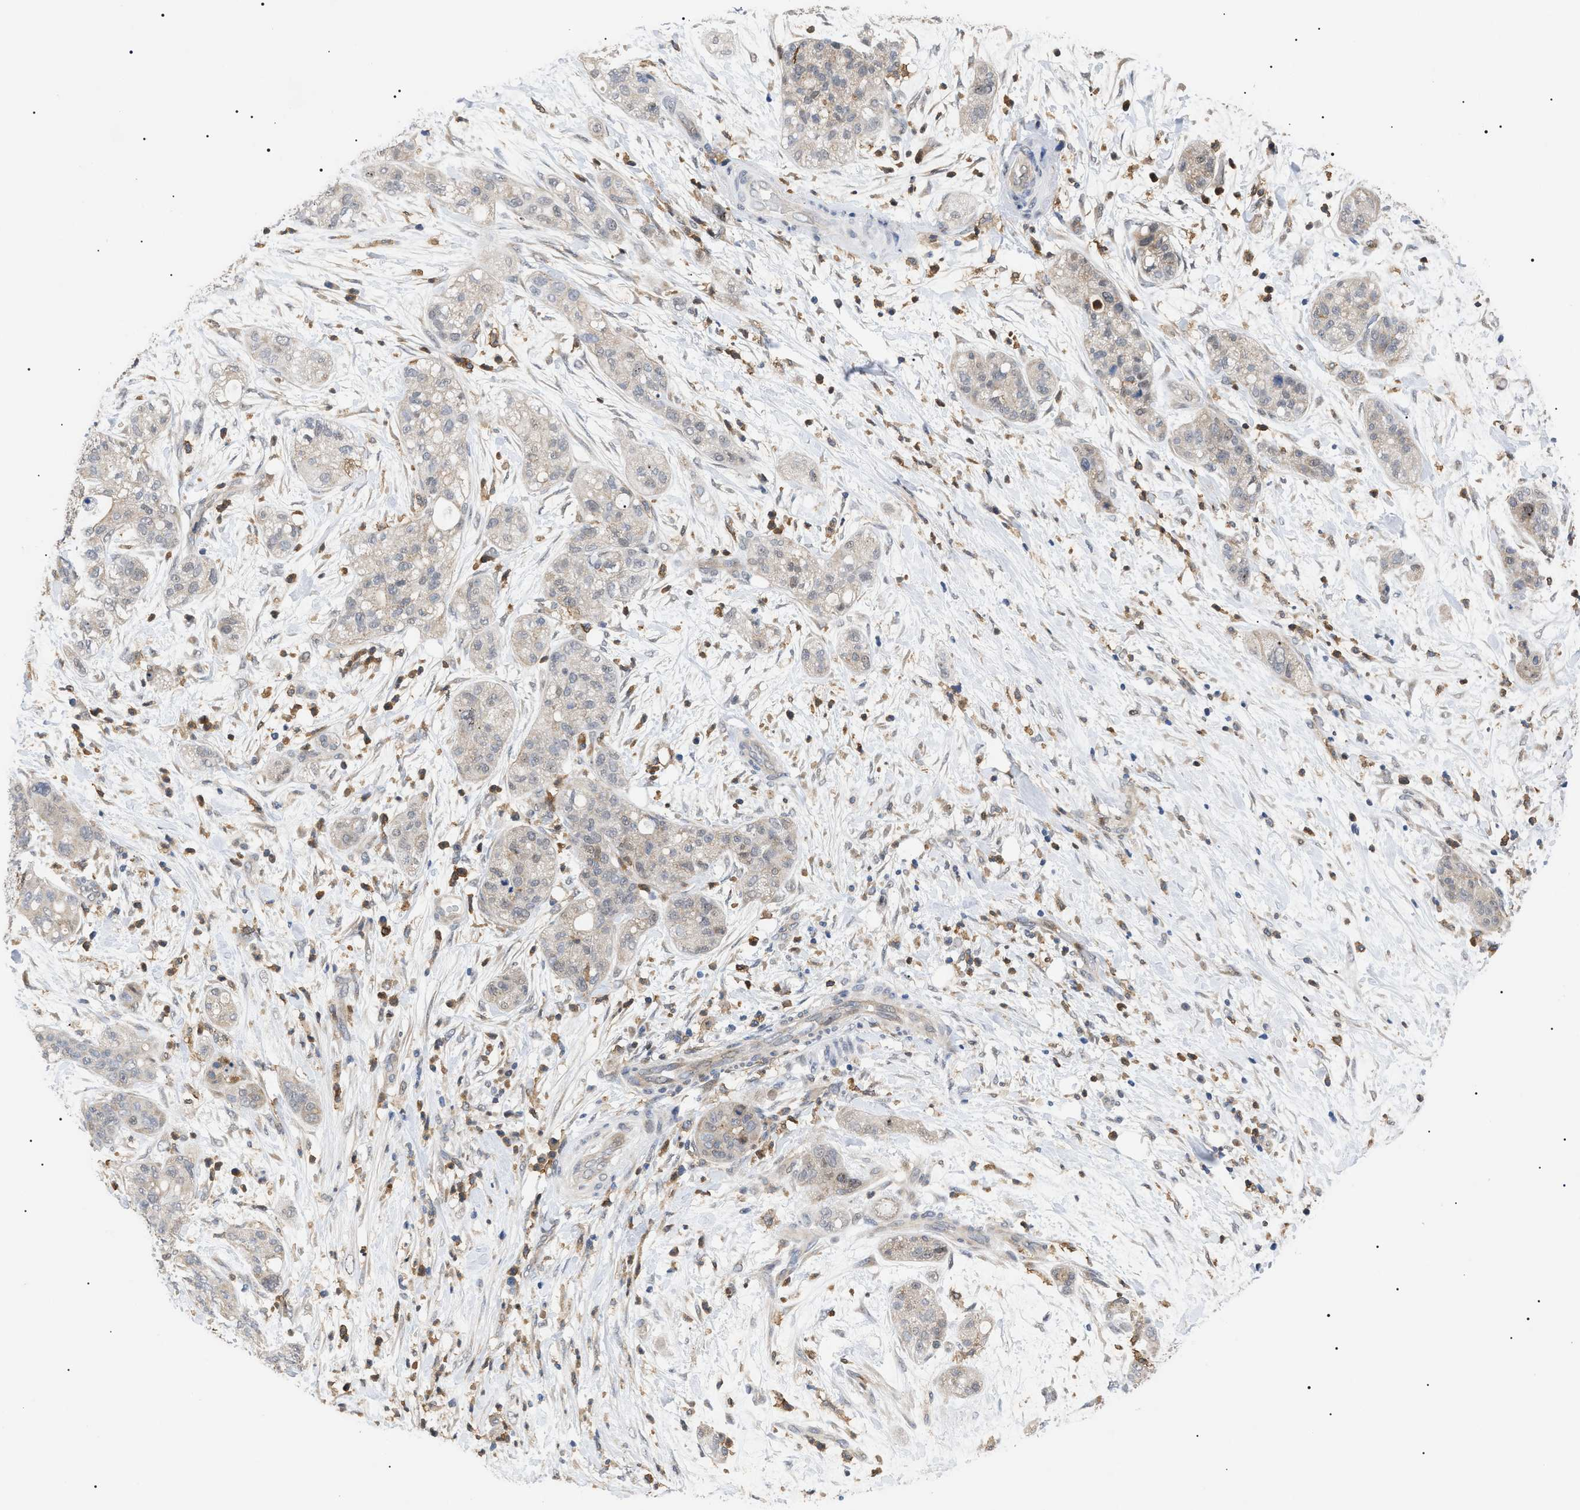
{"staining": {"intensity": "weak", "quantity": "<25%", "location": "cytoplasmic/membranous"}, "tissue": "pancreatic cancer", "cell_type": "Tumor cells", "image_type": "cancer", "snomed": [{"axis": "morphology", "description": "Adenocarcinoma, NOS"}, {"axis": "topography", "description": "Pancreas"}], "caption": "Immunohistochemical staining of adenocarcinoma (pancreatic) displays no significant expression in tumor cells.", "gene": "CD300A", "patient": {"sex": "female", "age": 78}}